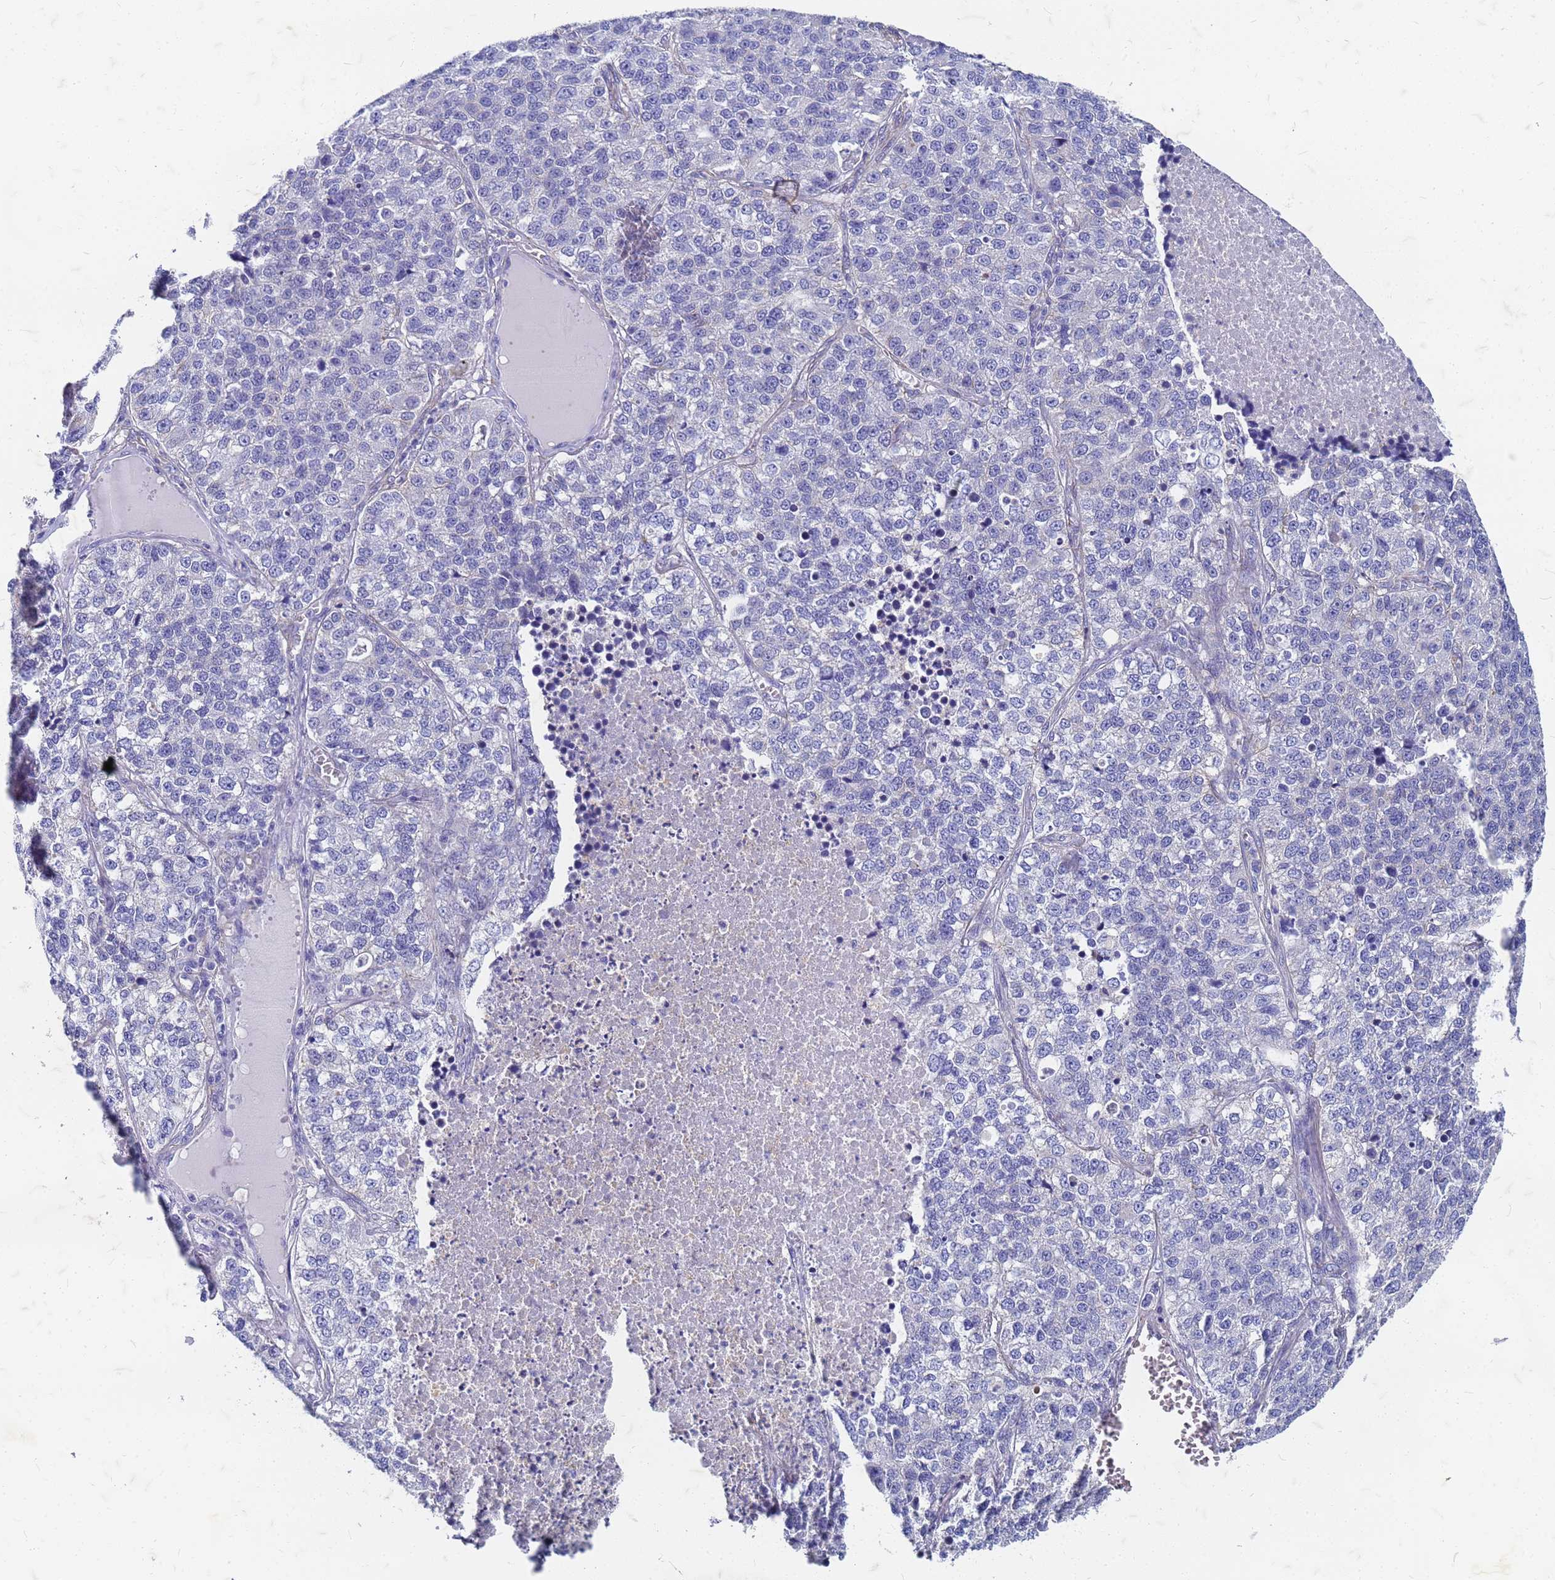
{"staining": {"intensity": "negative", "quantity": "none", "location": "none"}, "tissue": "lung cancer", "cell_type": "Tumor cells", "image_type": "cancer", "snomed": [{"axis": "morphology", "description": "Adenocarcinoma, NOS"}, {"axis": "topography", "description": "Lung"}], "caption": "IHC image of neoplastic tissue: lung cancer stained with DAB (3,3'-diaminobenzidine) reveals no significant protein positivity in tumor cells. The staining is performed using DAB (3,3'-diaminobenzidine) brown chromogen with nuclei counter-stained in using hematoxylin.", "gene": "TRIM64B", "patient": {"sex": "male", "age": 49}}